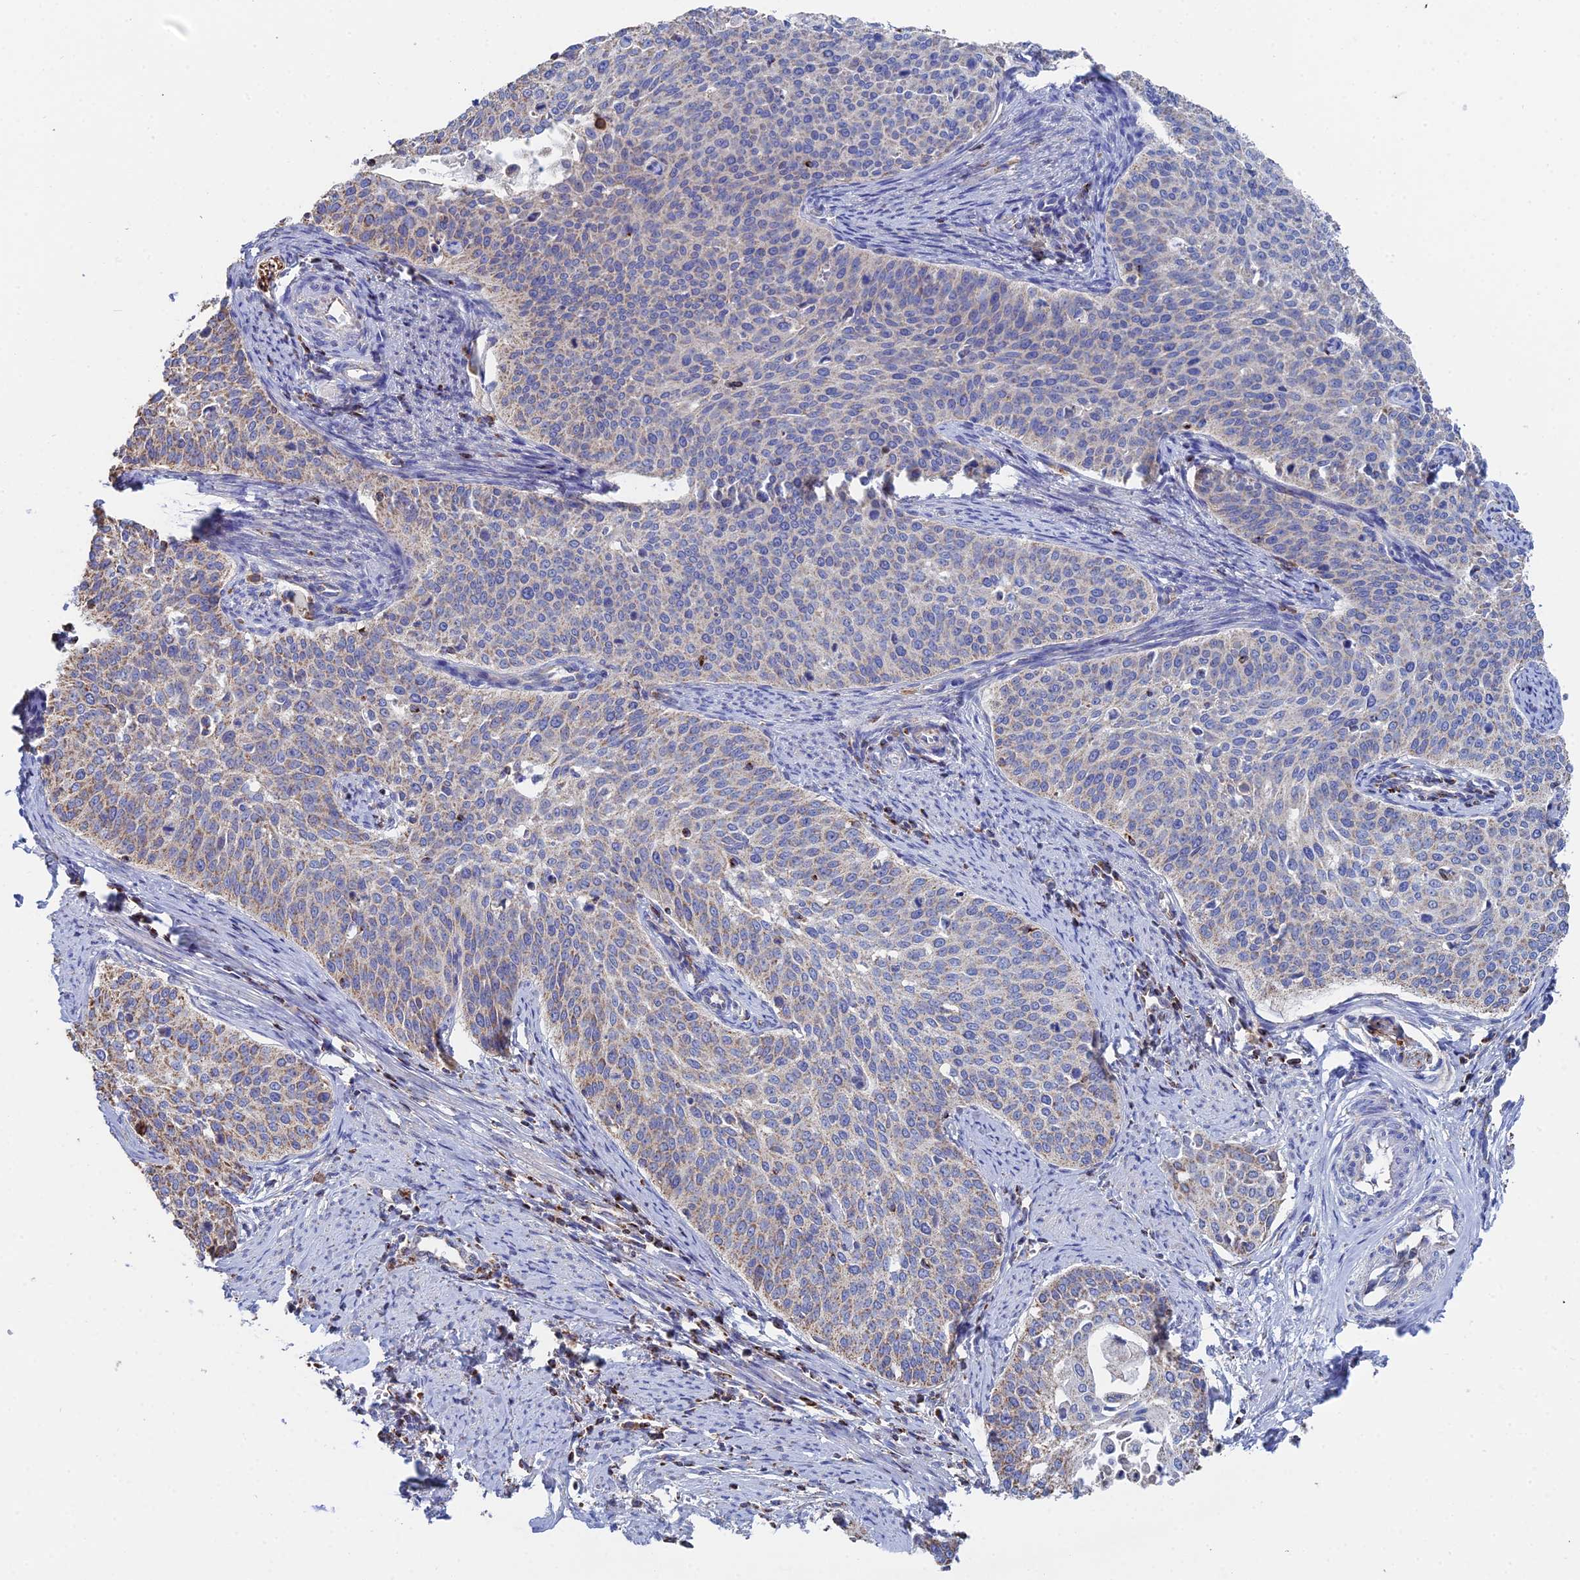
{"staining": {"intensity": "weak", "quantity": "<25%", "location": "cytoplasmic/membranous"}, "tissue": "cervical cancer", "cell_type": "Tumor cells", "image_type": "cancer", "snomed": [{"axis": "morphology", "description": "Squamous cell carcinoma, NOS"}, {"axis": "topography", "description": "Cervix"}], "caption": "High magnification brightfield microscopy of squamous cell carcinoma (cervical) stained with DAB (brown) and counterstained with hematoxylin (blue): tumor cells show no significant positivity. Nuclei are stained in blue.", "gene": "SPOCK2", "patient": {"sex": "female", "age": 44}}